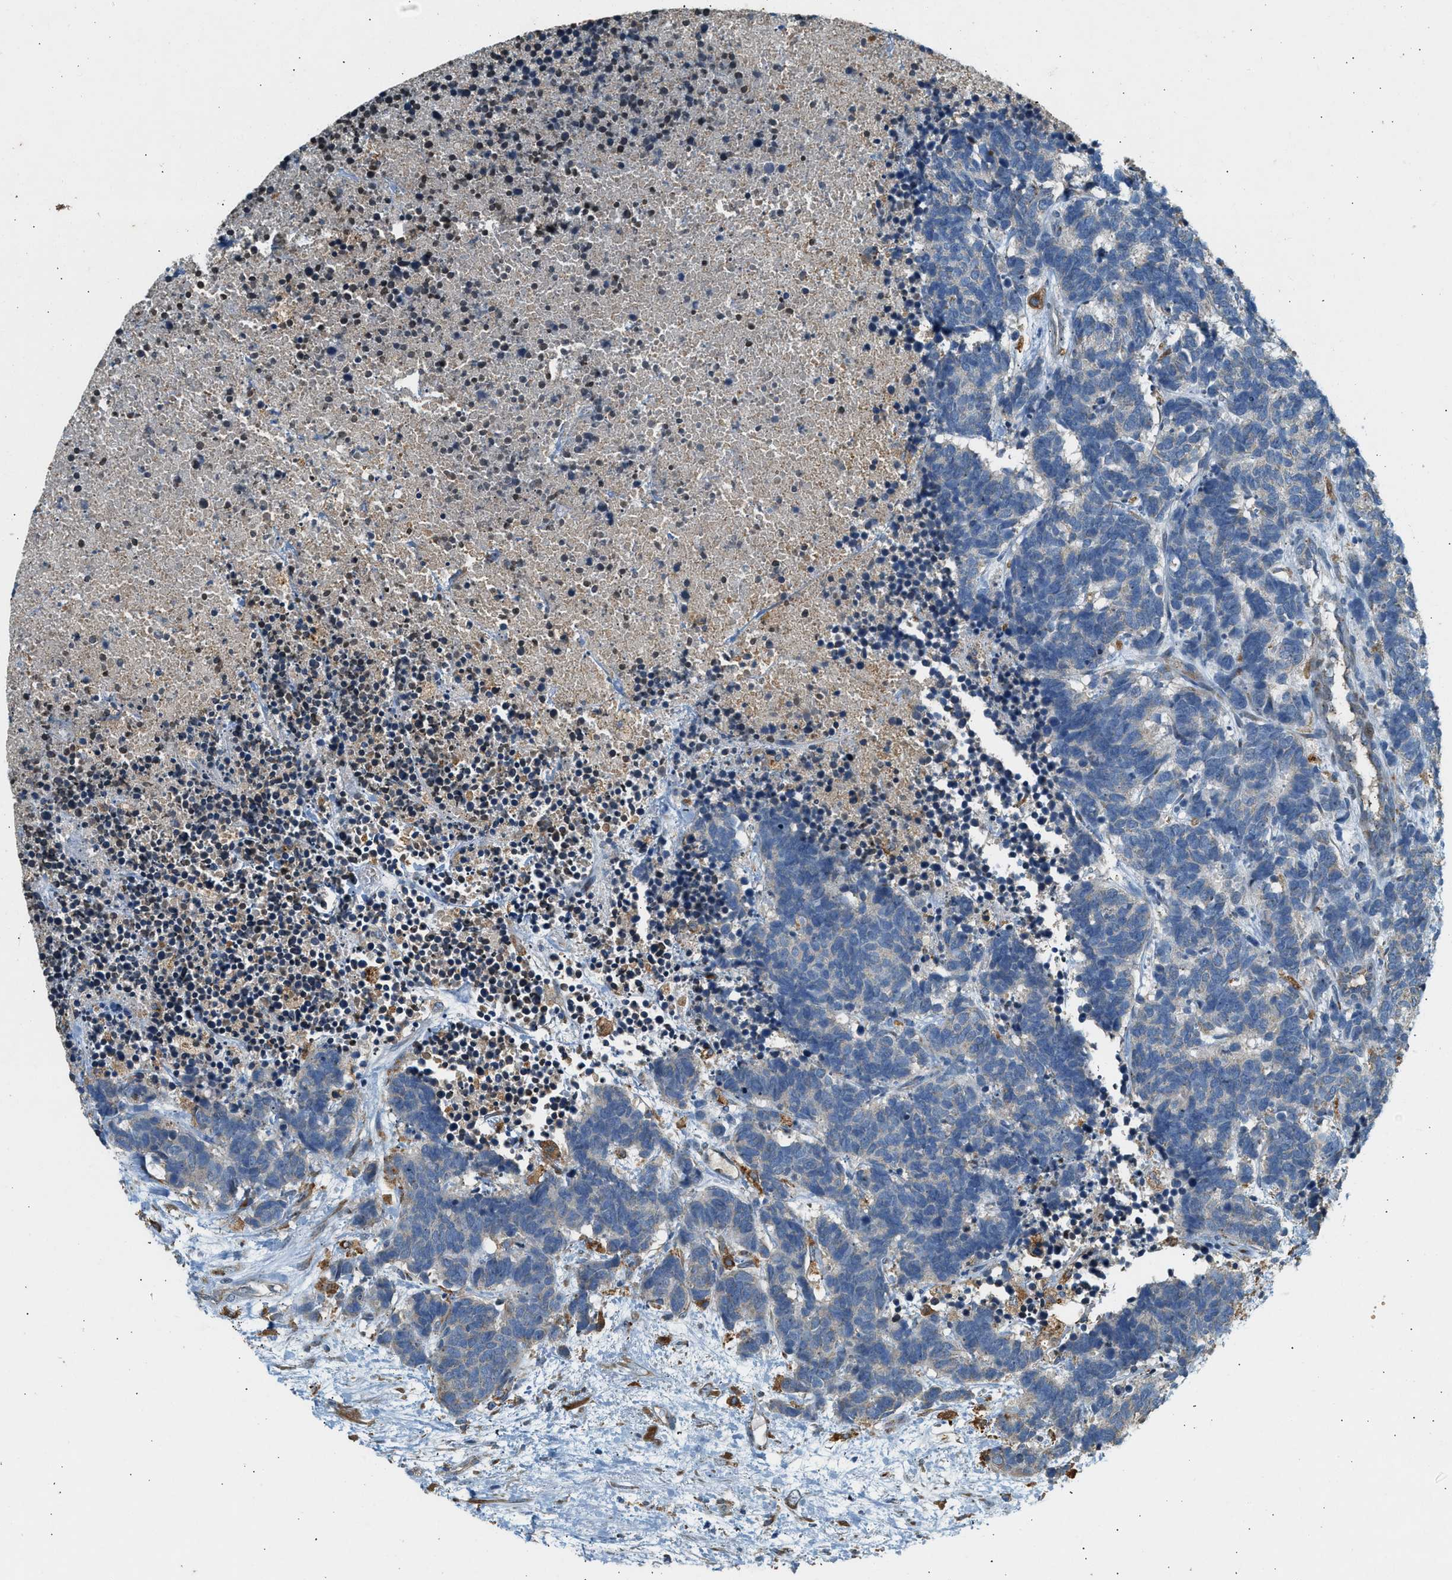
{"staining": {"intensity": "negative", "quantity": "none", "location": "none"}, "tissue": "carcinoid", "cell_type": "Tumor cells", "image_type": "cancer", "snomed": [{"axis": "morphology", "description": "Carcinoma, NOS"}, {"axis": "morphology", "description": "Carcinoid, malignant, NOS"}, {"axis": "topography", "description": "Urinary bladder"}], "caption": "The IHC photomicrograph has no significant expression in tumor cells of carcinoid tissue.", "gene": "CTSB", "patient": {"sex": "male", "age": 57}}